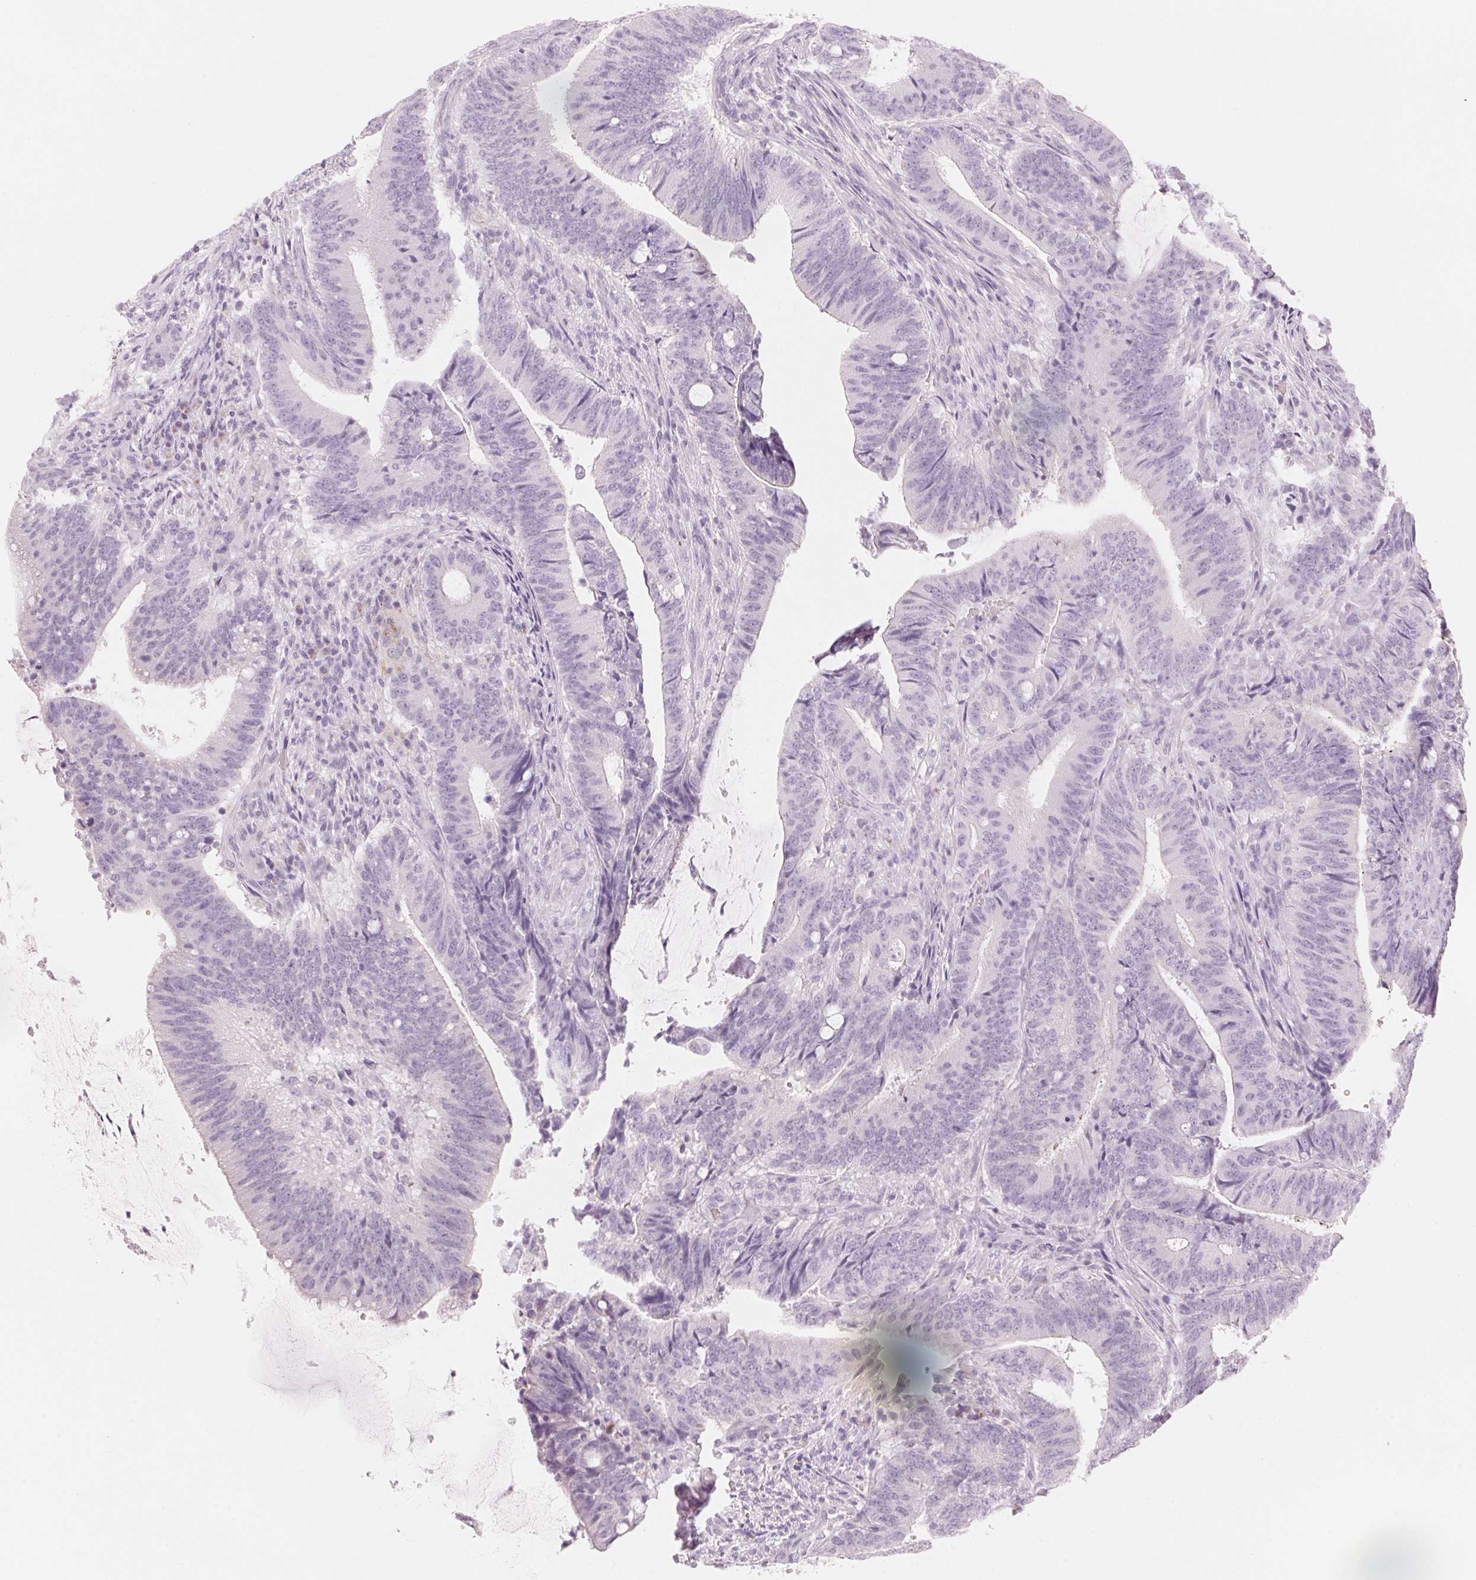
{"staining": {"intensity": "negative", "quantity": "none", "location": "none"}, "tissue": "colorectal cancer", "cell_type": "Tumor cells", "image_type": "cancer", "snomed": [{"axis": "morphology", "description": "Adenocarcinoma, NOS"}, {"axis": "topography", "description": "Colon"}], "caption": "This is an IHC image of human adenocarcinoma (colorectal). There is no staining in tumor cells.", "gene": "HOXB13", "patient": {"sex": "female", "age": 43}}